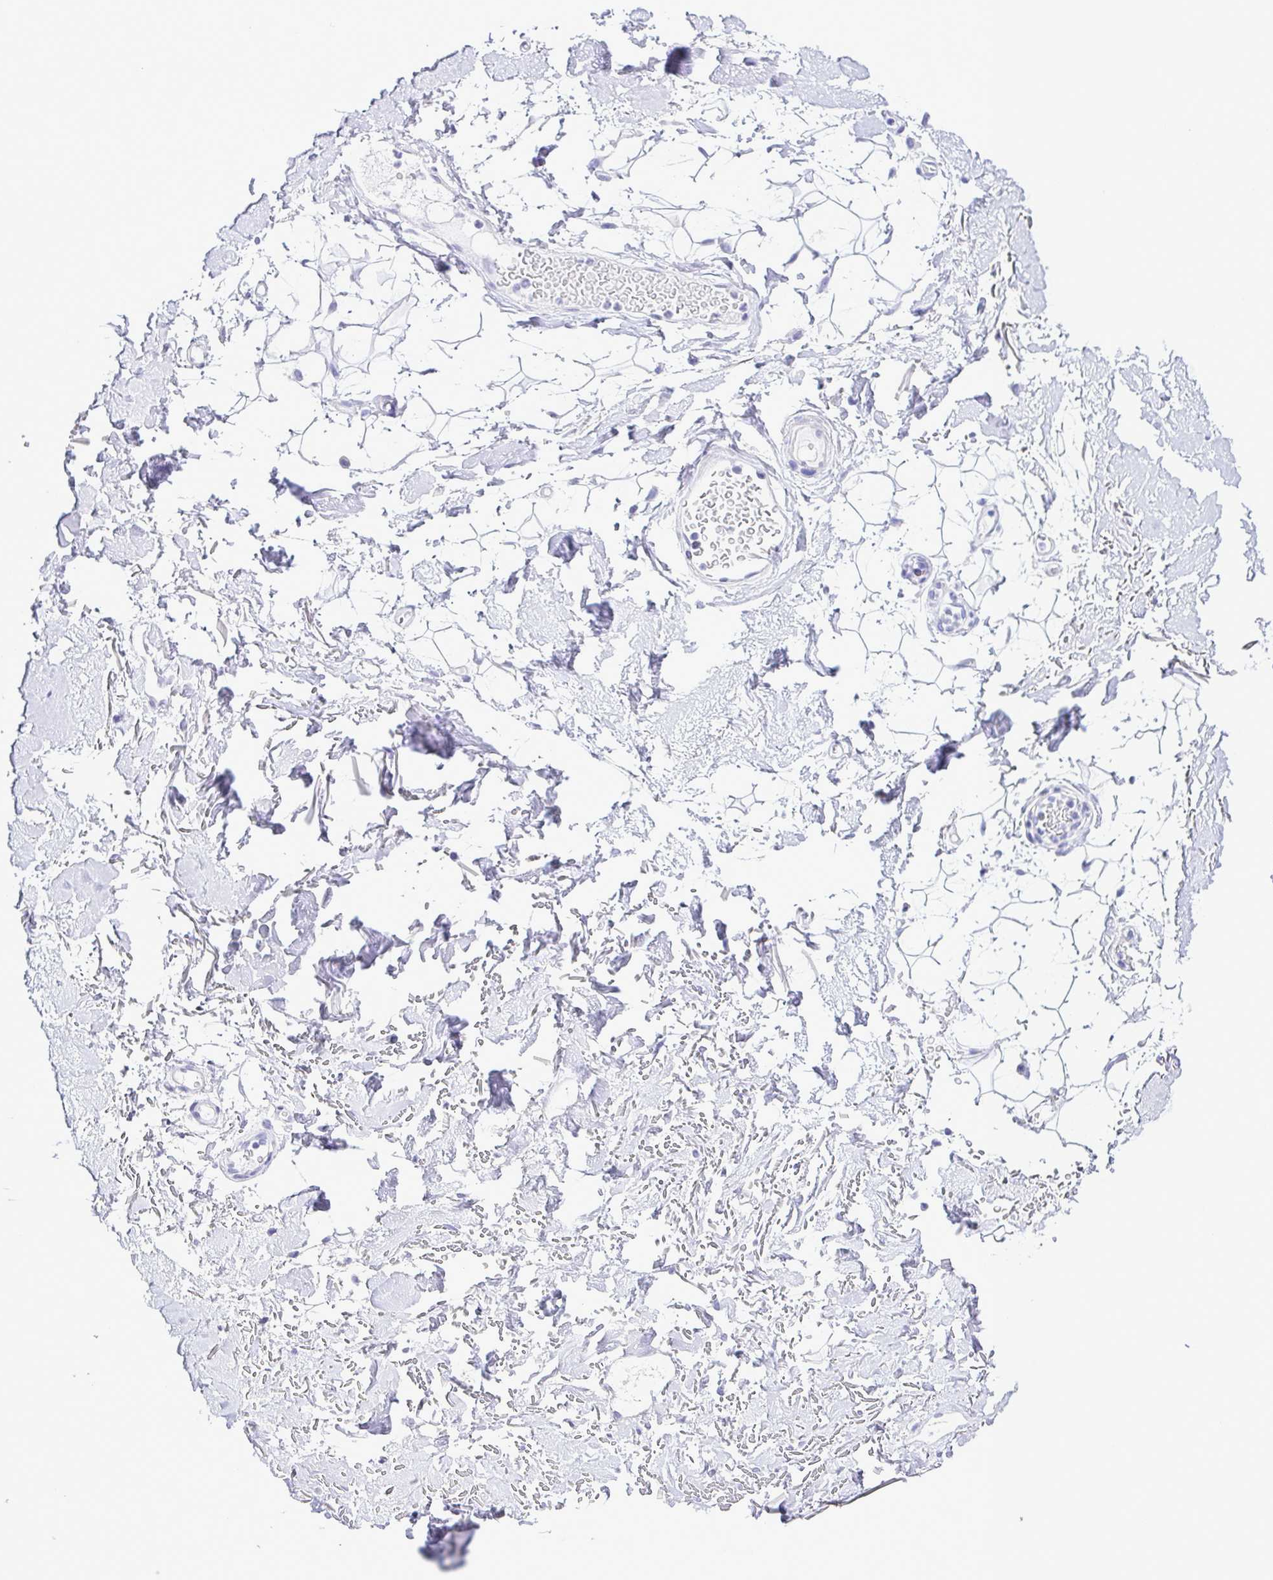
{"staining": {"intensity": "negative", "quantity": "none", "location": "none"}, "tissue": "adipose tissue", "cell_type": "Adipocytes", "image_type": "normal", "snomed": [{"axis": "morphology", "description": "Normal tissue, NOS"}, {"axis": "topography", "description": "Anal"}, {"axis": "topography", "description": "Peripheral nerve tissue"}], "caption": "Immunohistochemistry photomicrograph of unremarkable human adipose tissue stained for a protein (brown), which displays no positivity in adipocytes. (Brightfield microscopy of DAB (3,3'-diaminobenzidine) immunohistochemistry (IHC) at high magnification).", "gene": "CASP14", "patient": {"sex": "male", "age": 78}}